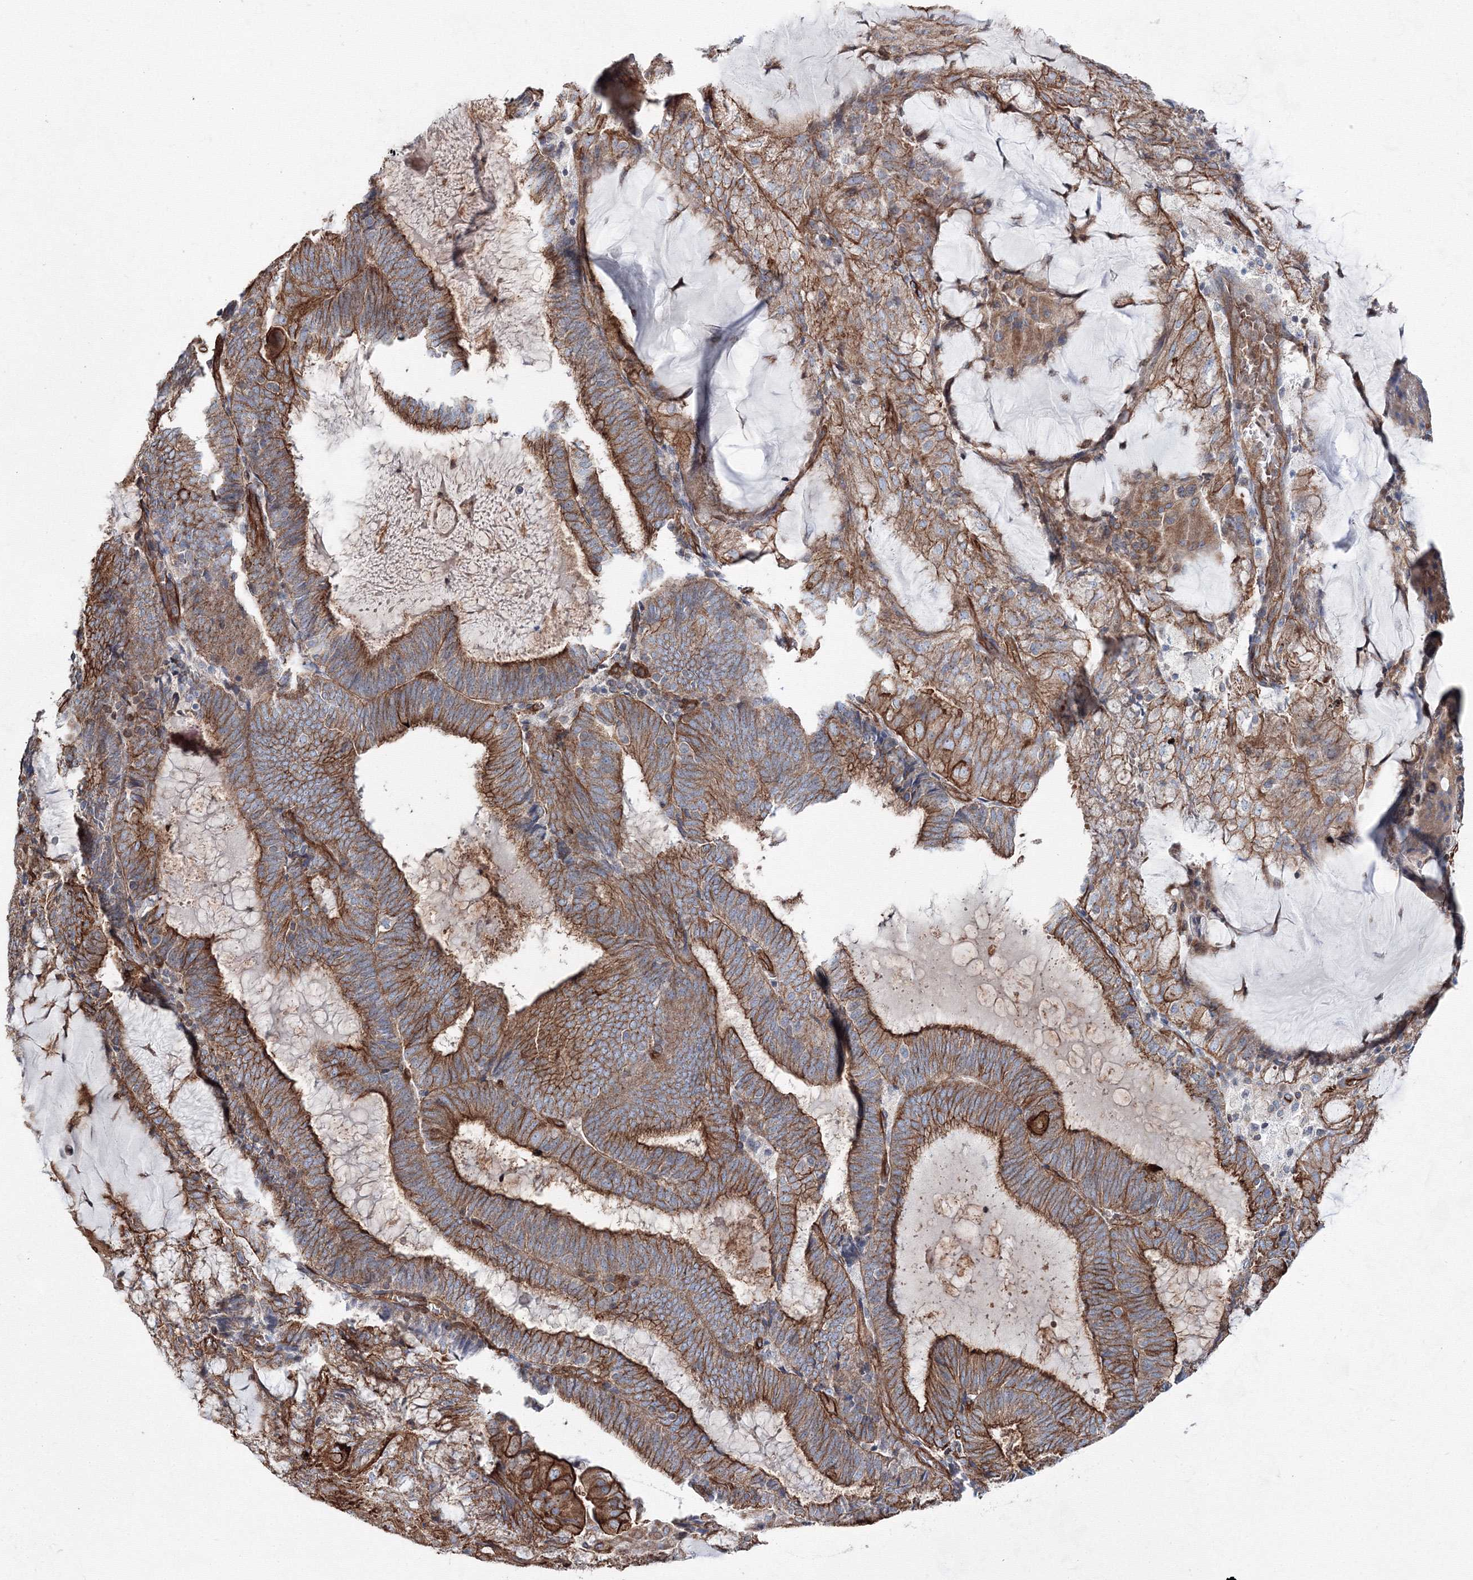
{"staining": {"intensity": "moderate", "quantity": ">75%", "location": "cytoplasmic/membranous"}, "tissue": "endometrial cancer", "cell_type": "Tumor cells", "image_type": "cancer", "snomed": [{"axis": "morphology", "description": "Adenocarcinoma, NOS"}, {"axis": "topography", "description": "Endometrium"}], "caption": "DAB immunohistochemical staining of human adenocarcinoma (endometrial) demonstrates moderate cytoplasmic/membranous protein staining in about >75% of tumor cells.", "gene": "ANKRD37", "patient": {"sex": "female", "age": 81}}